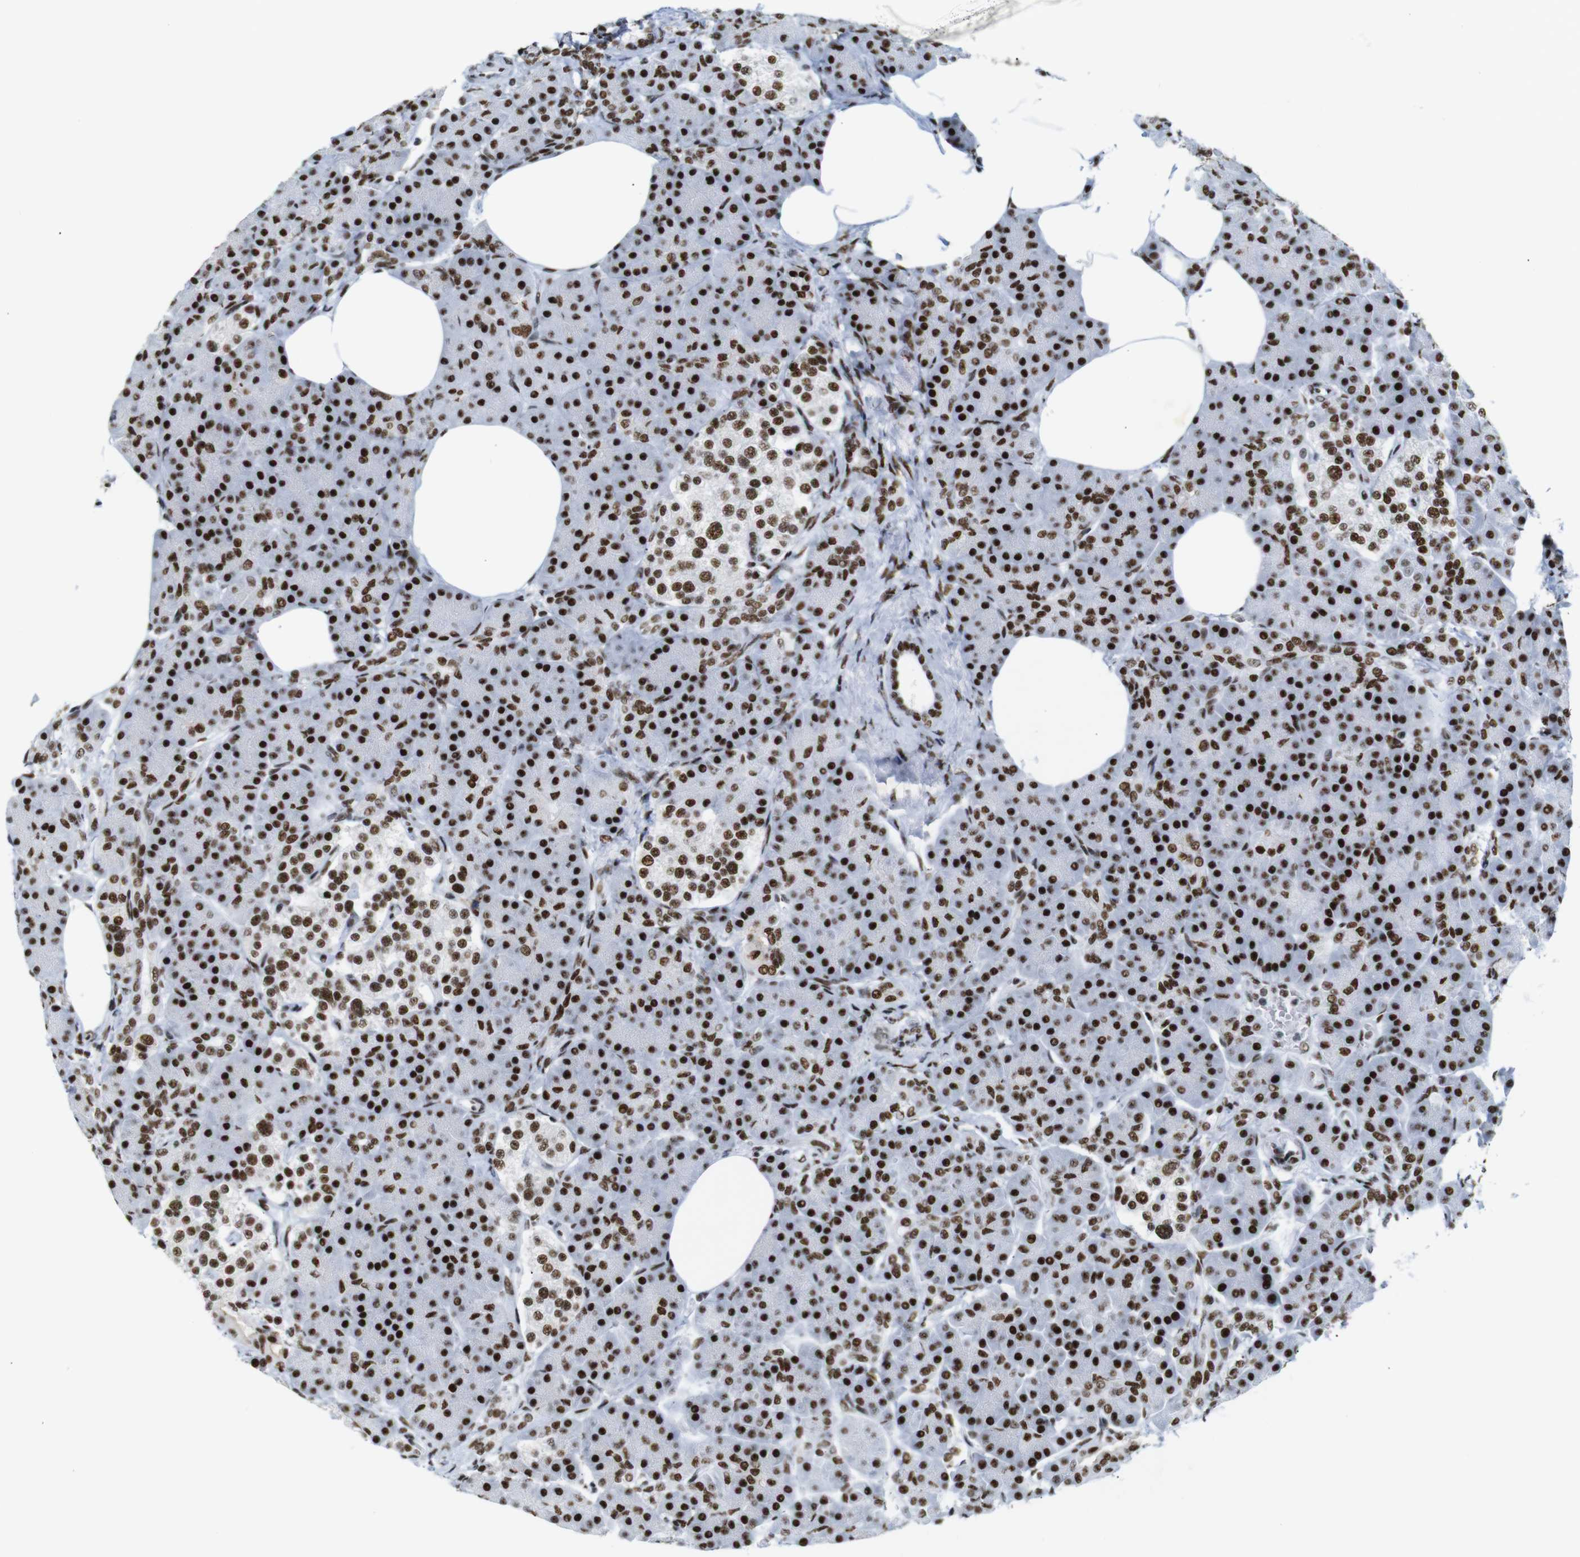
{"staining": {"intensity": "strong", "quantity": ">75%", "location": "nuclear"}, "tissue": "pancreas", "cell_type": "Exocrine glandular cells", "image_type": "normal", "snomed": [{"axis": "morphology", "description": "Normal tissue, NOS"}, {"axis": "topography", "description": "Pancreas"}], "caption": "About >75% of exocrine glandular cells in normal pancreas display strong nuclear protein positivity as visualized by brown immunohistochemical staining.", "gene": "TRA2B", "patient": {"sex": "female", "age": 70}}